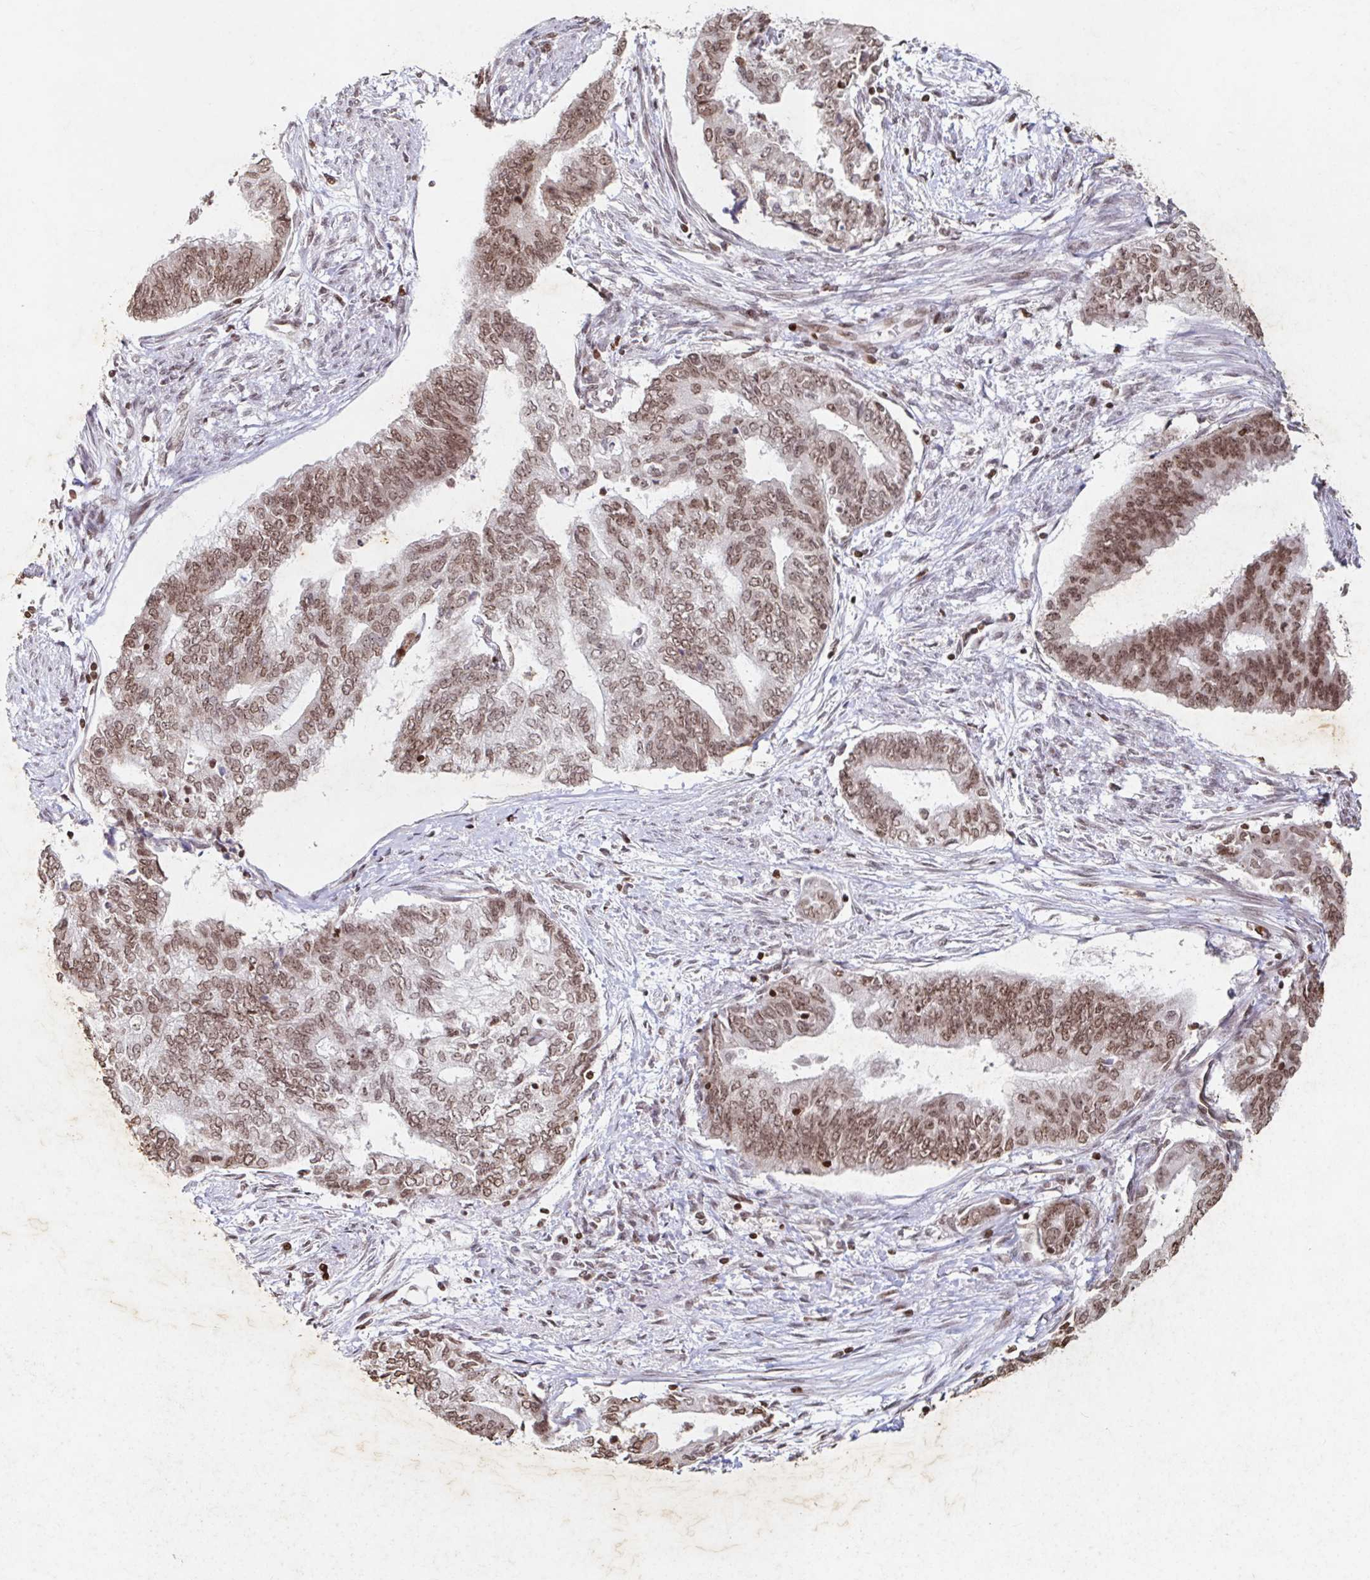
{"staining": {"intensity": "moderate", "quantity": ">75%", "location": "nuclear"}, "tissue": "endometrial cancer", "cell_type": "Tumor cells", "image_type": "cancer", "snomed": [{"axis": "morphology", "description": "Adenocarcinoma, NOS"}, {"axis": "topography", "description": "Endometrium"}], "caption": "This is an image of immunohistochemistry staining of adenocarcinoma (endometrial), which shows moderate positivity in the nuclear of tumor cells.", "gene": "C19orf53", "patient": {"sex": "female", "age": 65}}